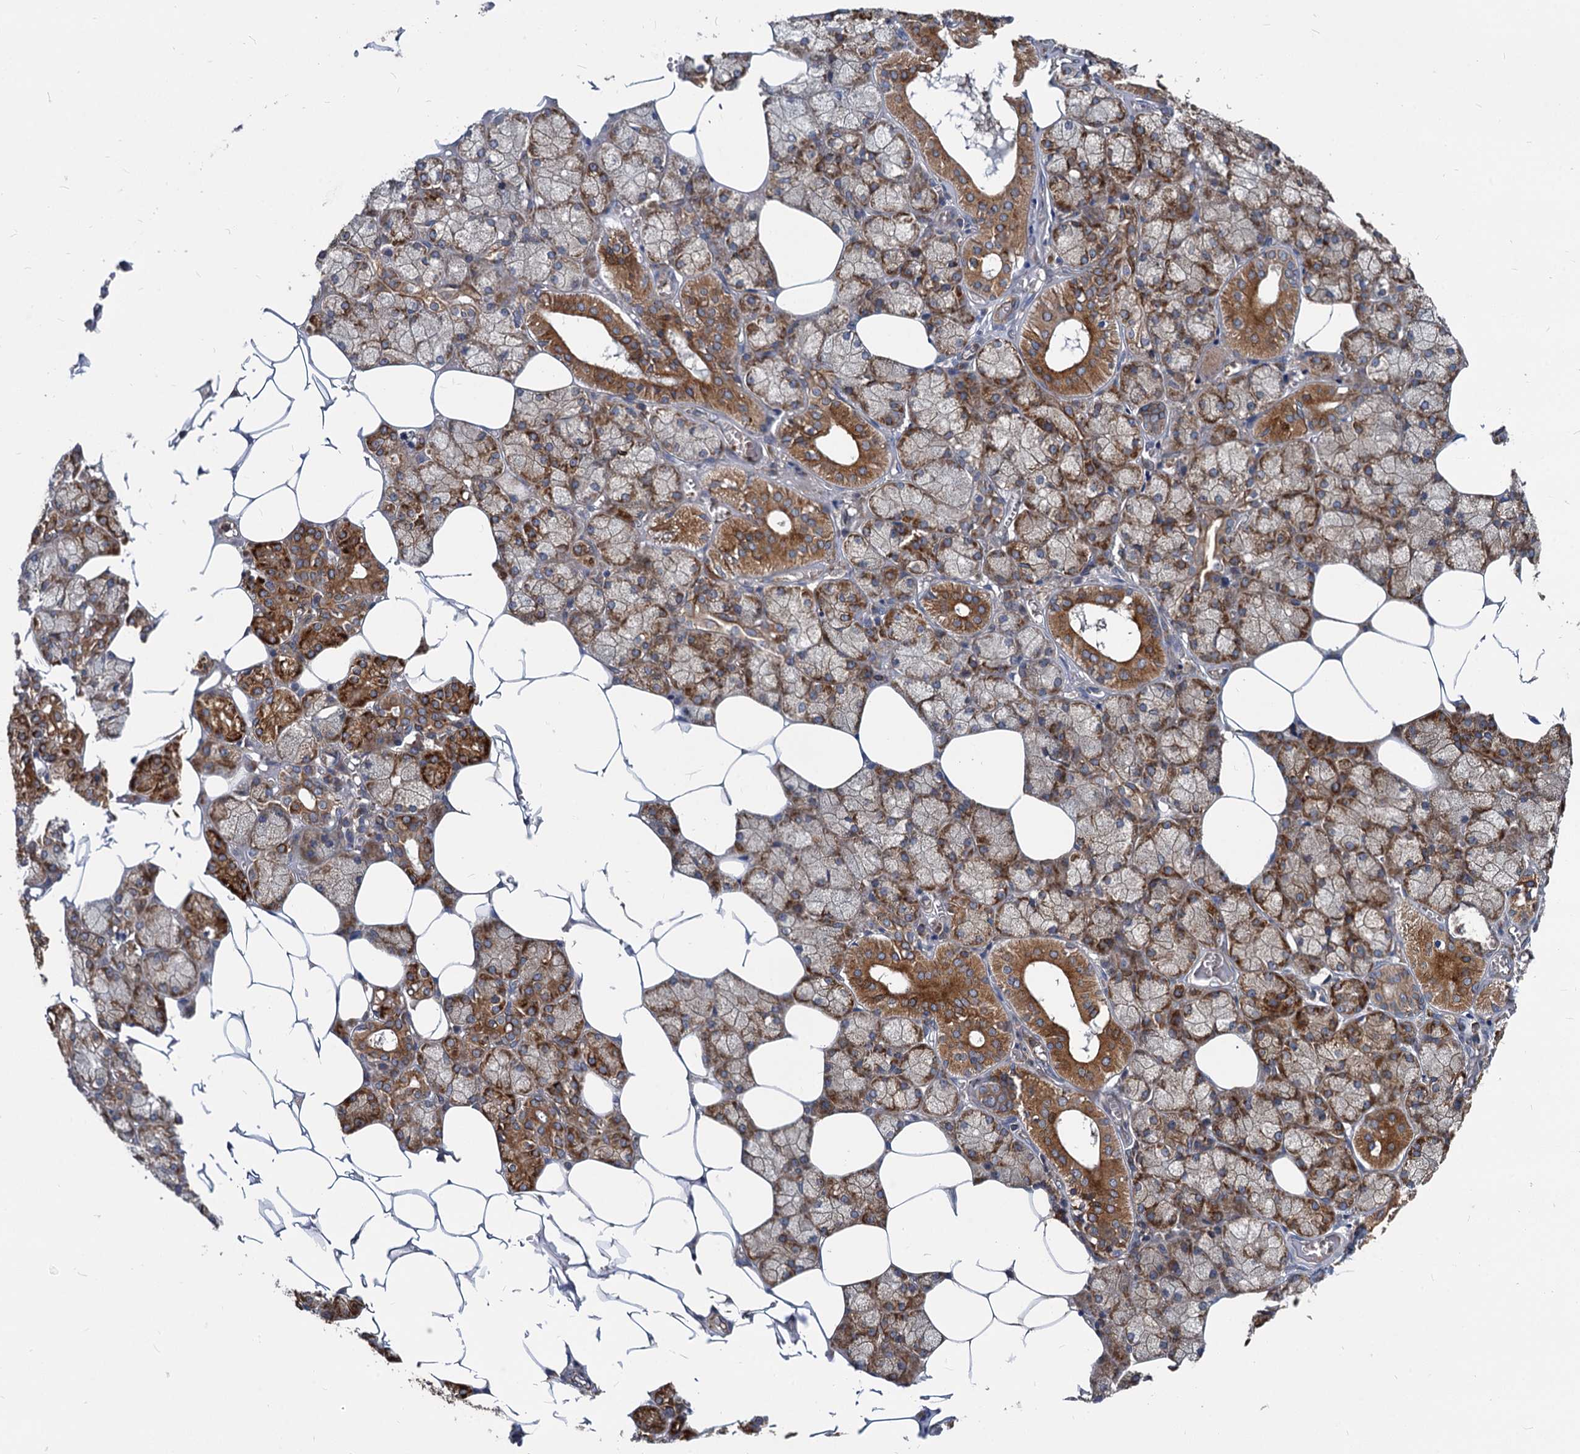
{"staining": {"intensity": "strong", "quantity": "25%-75%", "location": "cytoplasmic/membranous"}, "tissue": "salivary gland", "cell_type": "Glandular cells", "image_type": "normal", "snomed": [{"axis": "morphology", "description": "Normal tissue, NOS"}, {"axis": "topography", "description": "Salivary gland"}], "caption": "Immunohistochemical staining of unremarkable human salivary gland exhibits high levels of strong cytoplasmic/membranous expression in about 25%-75% of glandular cells. (DAB IHC, brown staining for protein, blue staining for nuclei).", "gene": "STIM1", "patient": {"sex": "male", "age": 62}}